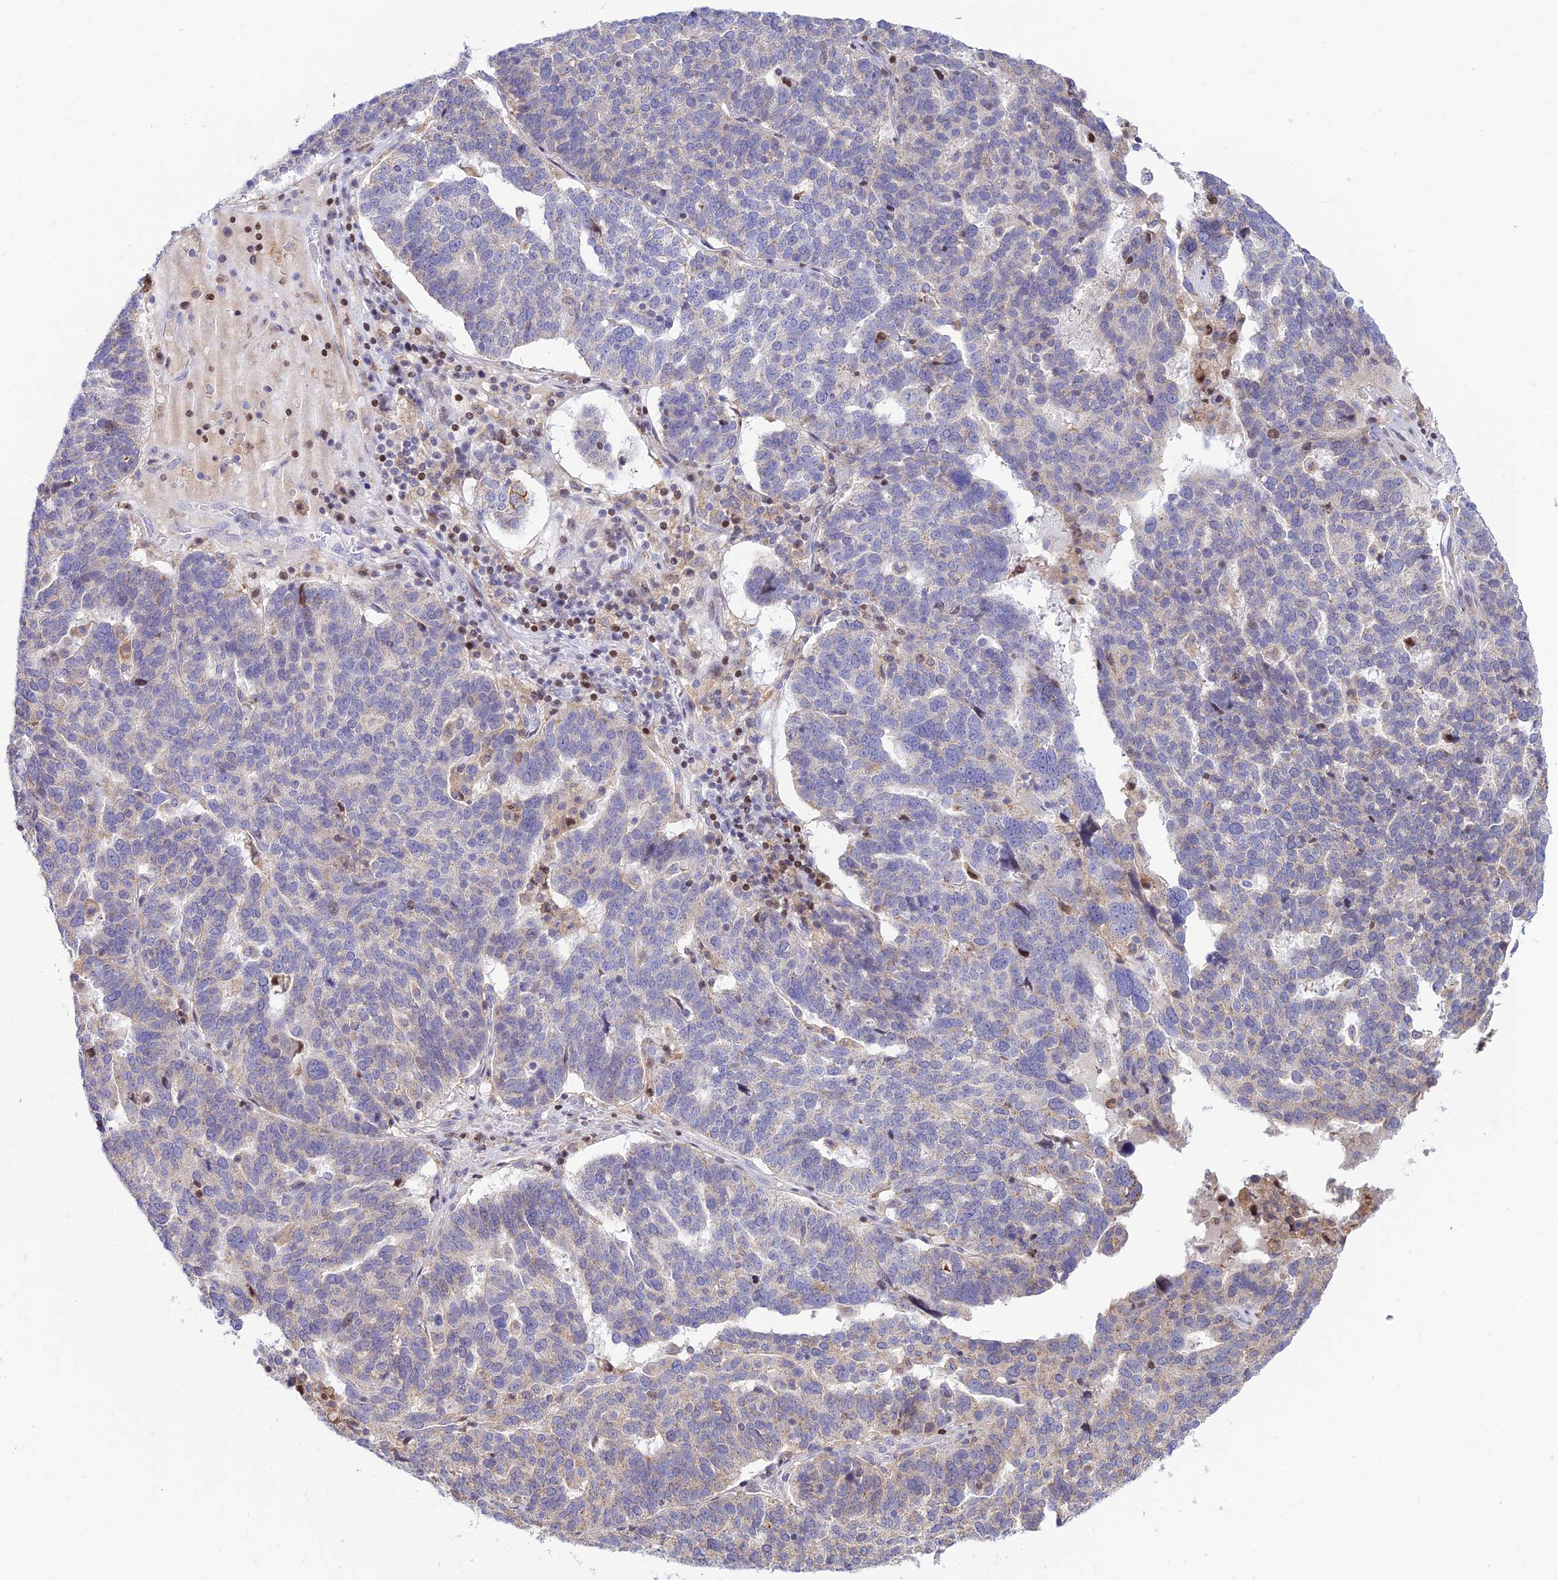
{"staining": {"intensity": "negative", "quantity": "none", "location": "none"}, "tissue": "ovarian cancer", "cell_type": "Tumor cells", "image_type": "cancer", "snomed": [{"axis": "morphology", "description": "Cystadenocarcinoma, serous, NOS"}, {"axis": "topography", "description": "Ovary"}], "caption": "Ovarian cancer (serous cystadenocarcinoma) stained for a protein using IHC demonstrates no expression tumor cells.", "gene": "FAM186B", "patient": {"sex": "female", "age": 59}}